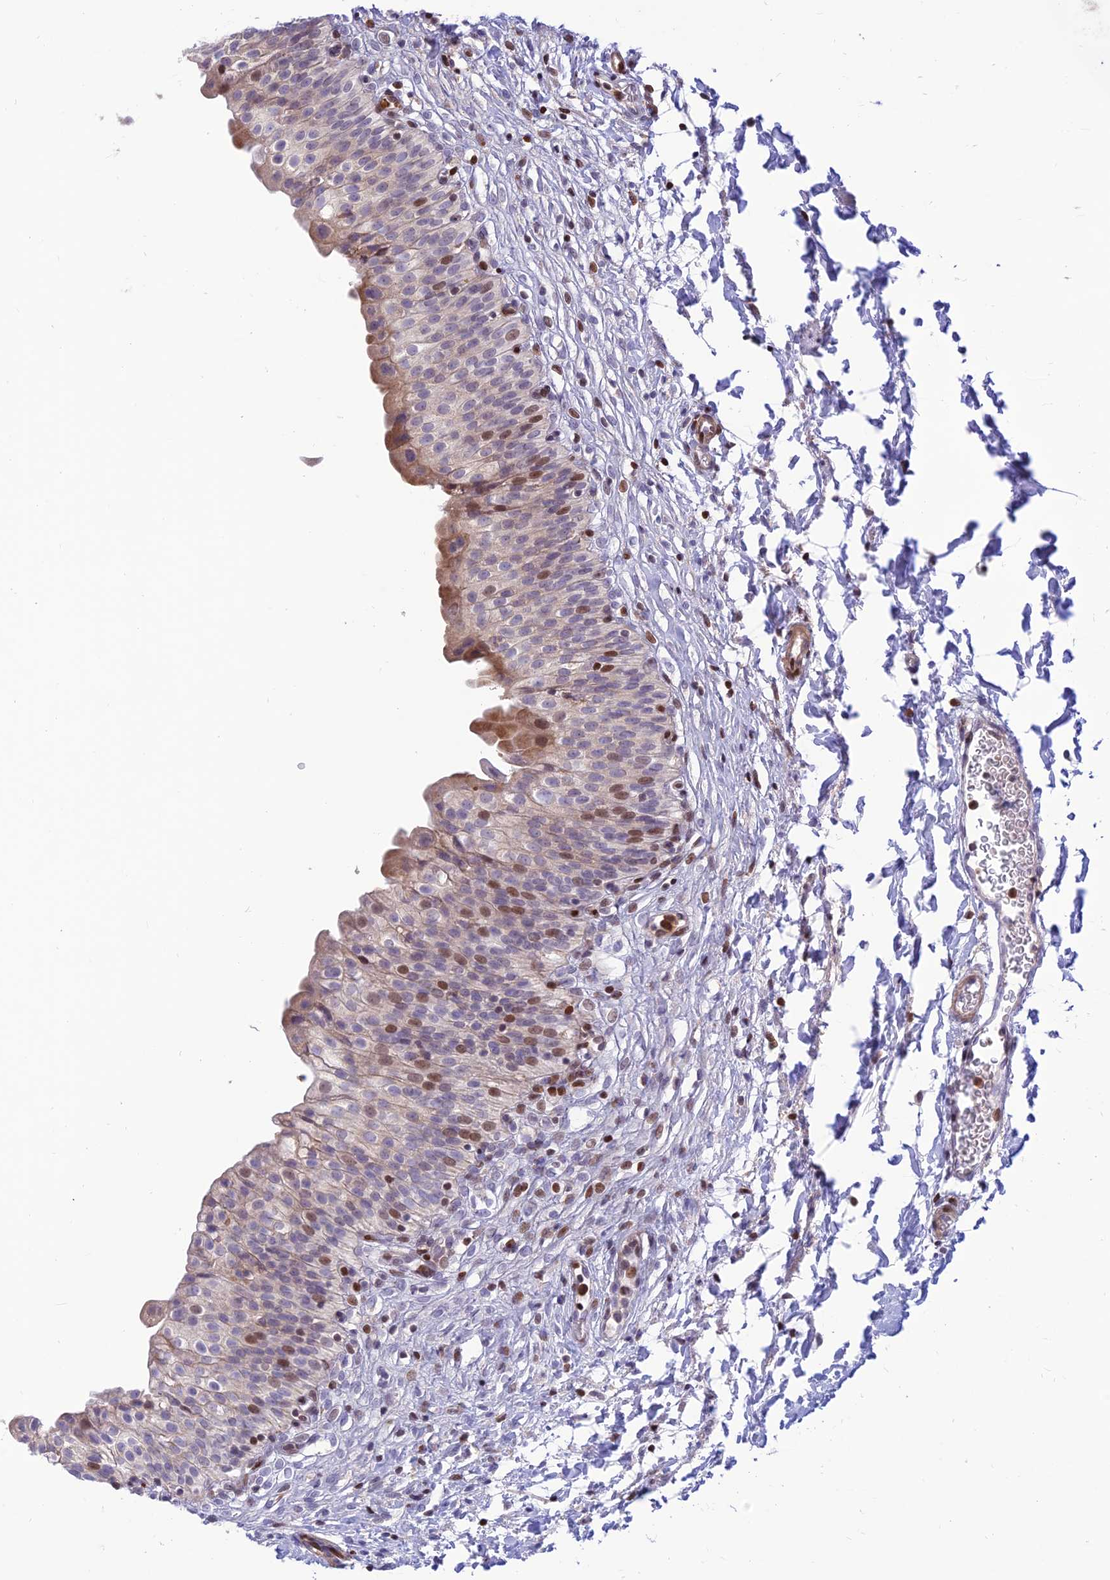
{"staining": {"intensity": "moderate", "quantity": "<25%", "location": "nuclear"}, "tissue": "urinary bladder", "cell_type": "Urothelial cells", "image_type": "normal", "snomed": [{"axis": "morphology", "description": "Normal tissue, NOS"}, {"axis": "topography", "description": "Urinary bladder"}], "caption": "The image shows a brown stain indicating the presence of a protein in the nuclear of urothelial cells in urinary bladder. (IHC, brightfield microscopy, high magnification).", "gene": "FAM186B", "patient": {"sex": "male", "age": 55}}